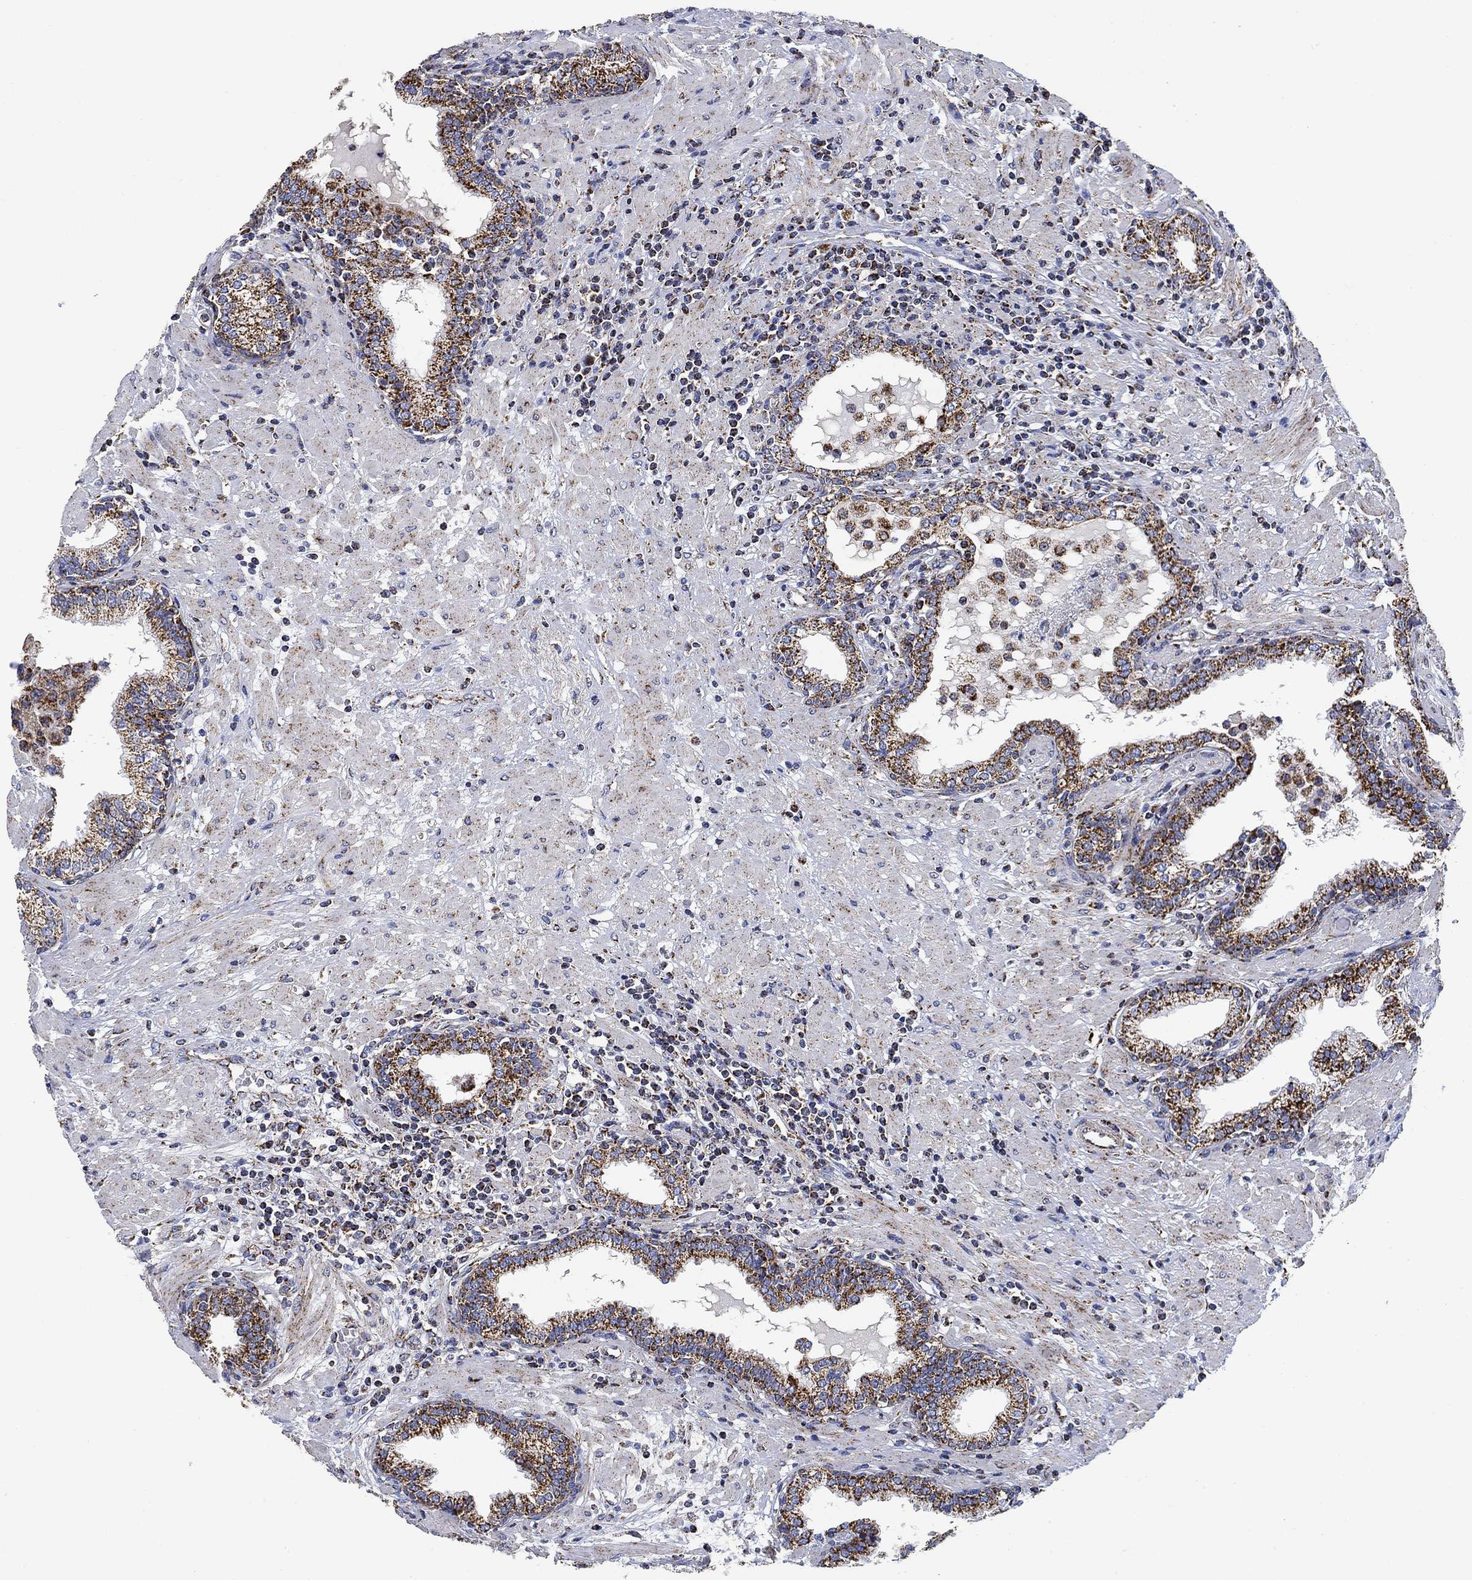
{"staining": {"intensity": "strong", "quantity": "<25%", "location": "cytoplasmic/membranous"}, "tissue": "prostate", "cell_type": "Glandular cells", "image_type": "normal", "snomed": [{"axis": "morphology", "description": "Normal tissue, NOS"}, {"axis": "topography", "description": "Prostate"}], "caption": "Strong cytoplasmic/membranous positivity for a protein is seen in about <25% of glandular cells of unremarkable prostate using IHC.", "gene": "NDUFS3", "patient": {"sex": "male", "age": 64}}